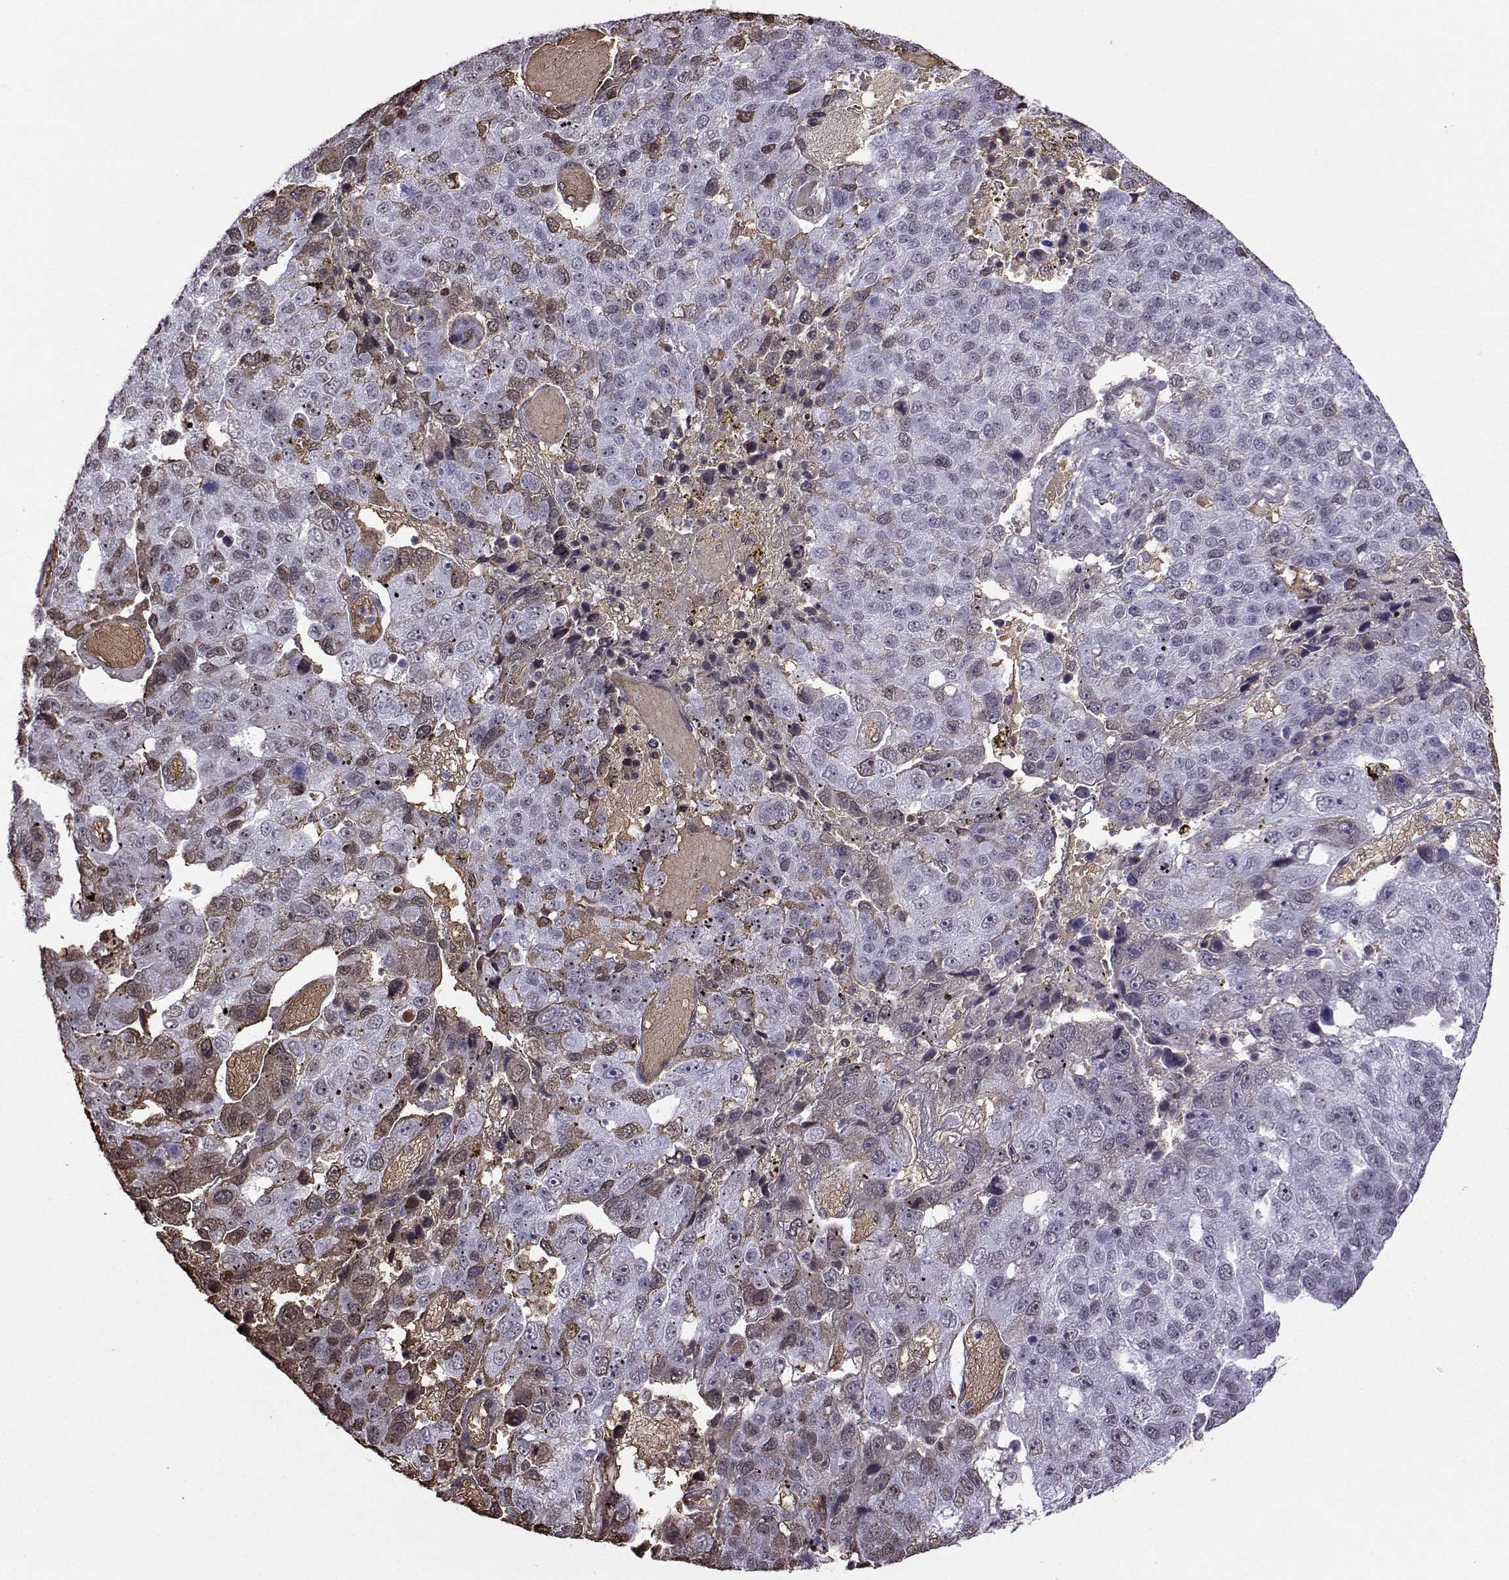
{"staining": {"intensity": "negative", "quantity": "none", "location": "none"}, "tissue": "pancreatic cancer", "cell_type": "Tumor cells", "image_type": "cancer", "snomed": [{"axis": "morphology", "description": "Adenocarcinoma, NOS"}, {"axis": "topography", "description": "Pancreas"}], "caption": "Protein analysis of adenocarcinoma (pancreatic) displays no significant positivity in tumor cells. (Brightfield microscopy of DAB immunohistochemistry (IHC) at high magnification).", "gene": "CCNK", "patient": {"sex": "female", "age": 61}}